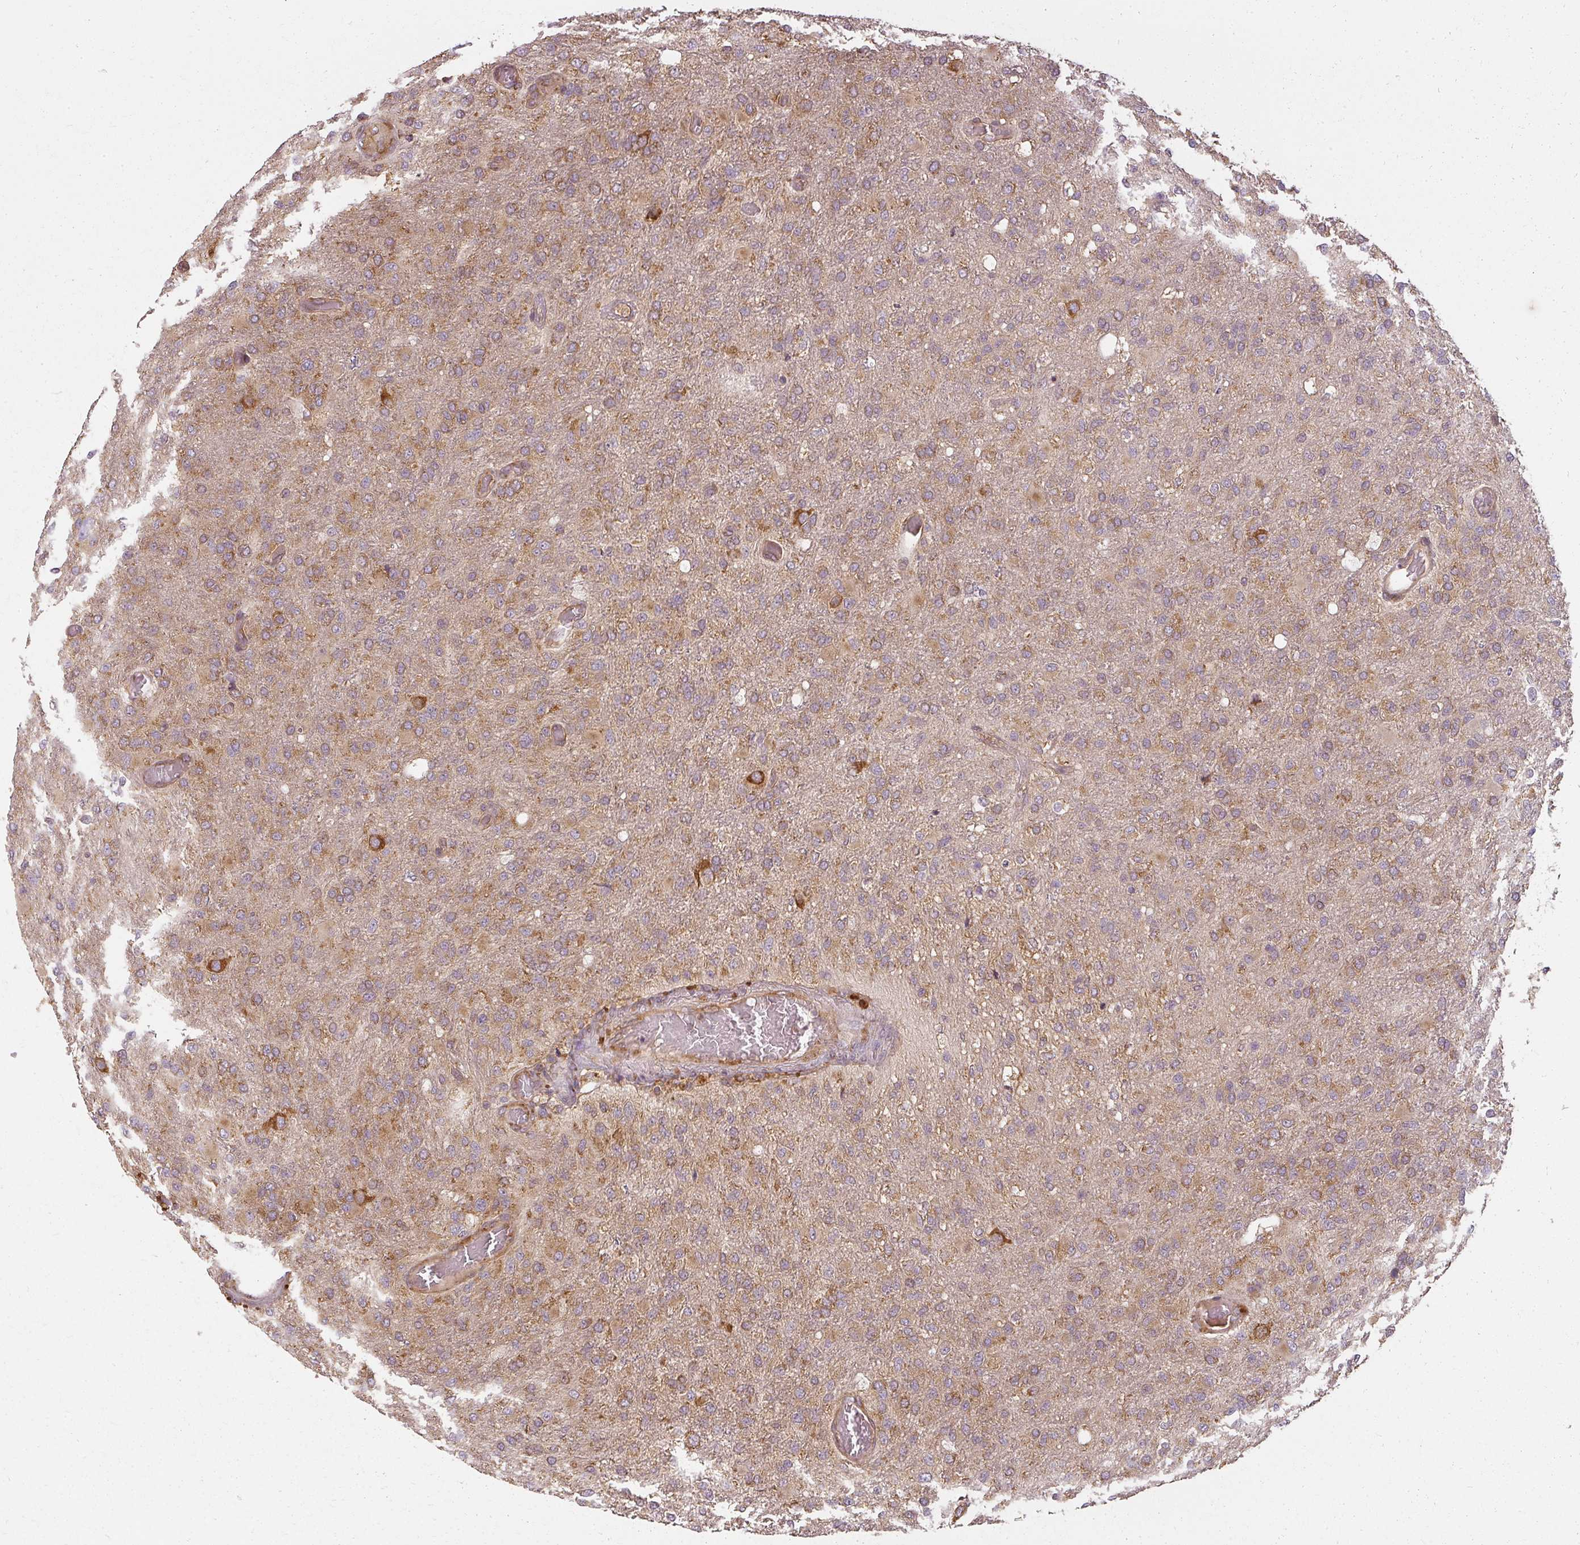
{"staining": {"intensity": "moderate", "quantity": ">75%", "location": "cytoplasmic/membranous"}, "tissue": "glioma", "cell_type": "Tumor cells", "image_type": "cancer", "snomed": [{"axis": "morphology", "description": "Glioma, malignant, High grade"}, {"axis": "topography", "description": "Brain"}], "caption": "Immunohistochemistry (IHC) of human glioma exhibits medium levels of moderate cytoplasmic/membranous staining in about >75% of tumor cells.", "gene": "RPL24", "patient": {"sex": "female", "age": 74}}